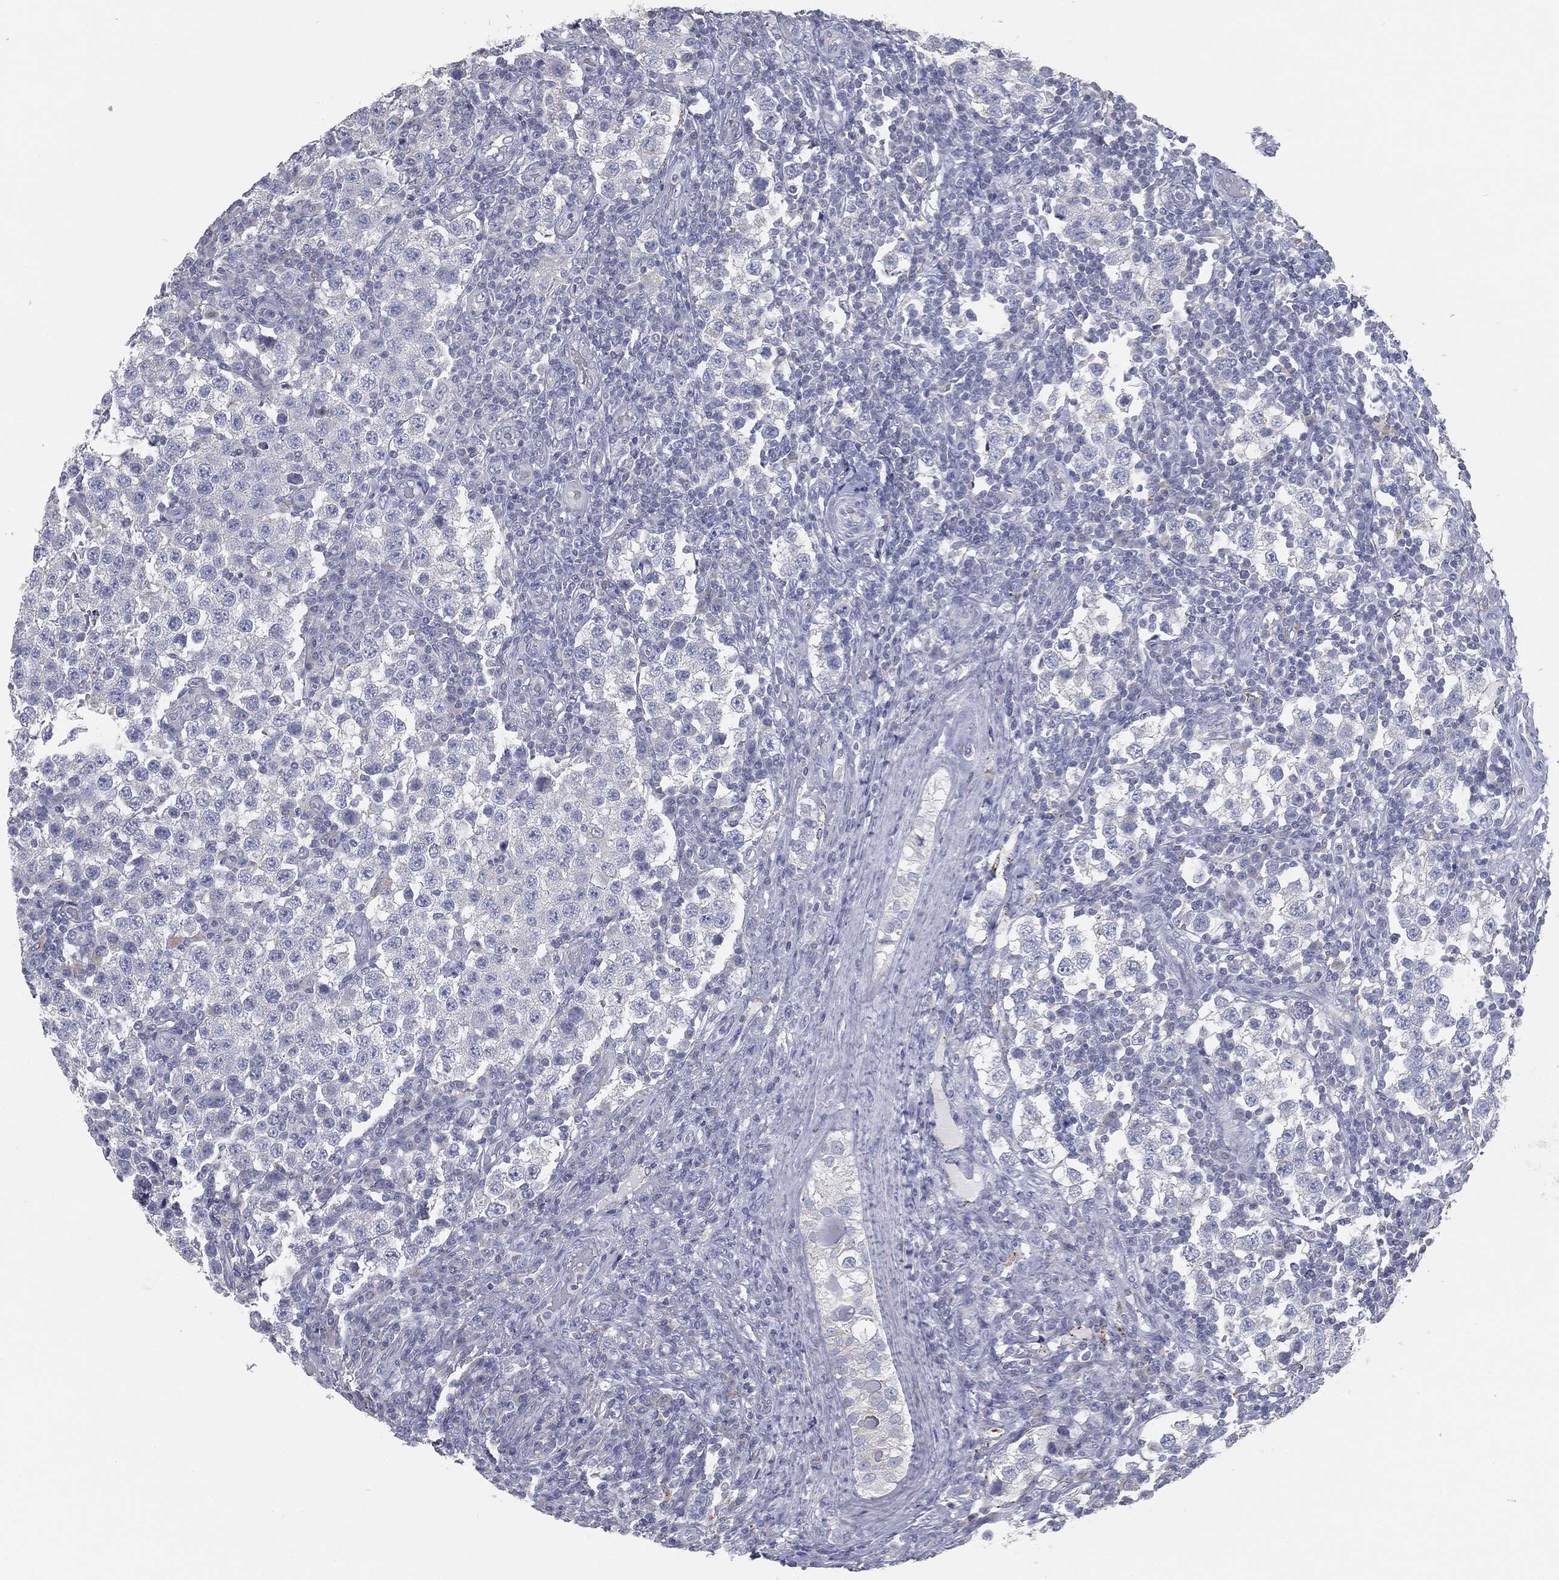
{"staining": {"intensity": "negative", "quantity": "none", "location": "none"}, "tissue": "testis cancer", "cell_type": "Tumor cells", "image_type": "cancer", "snomed": [{"axis": "morphology", "description": "Seminoma, NOS"}, {"axis": "topography", "description": "Testis"}], "caption": "High power microscopy image of an immunohistochemistry (IHC) photomicrograph of testis cancer (seminoma), revealing no significant staining in tumor cells.", "gene": "CAV3", "patient": {"sex": "male", "age": 34}}